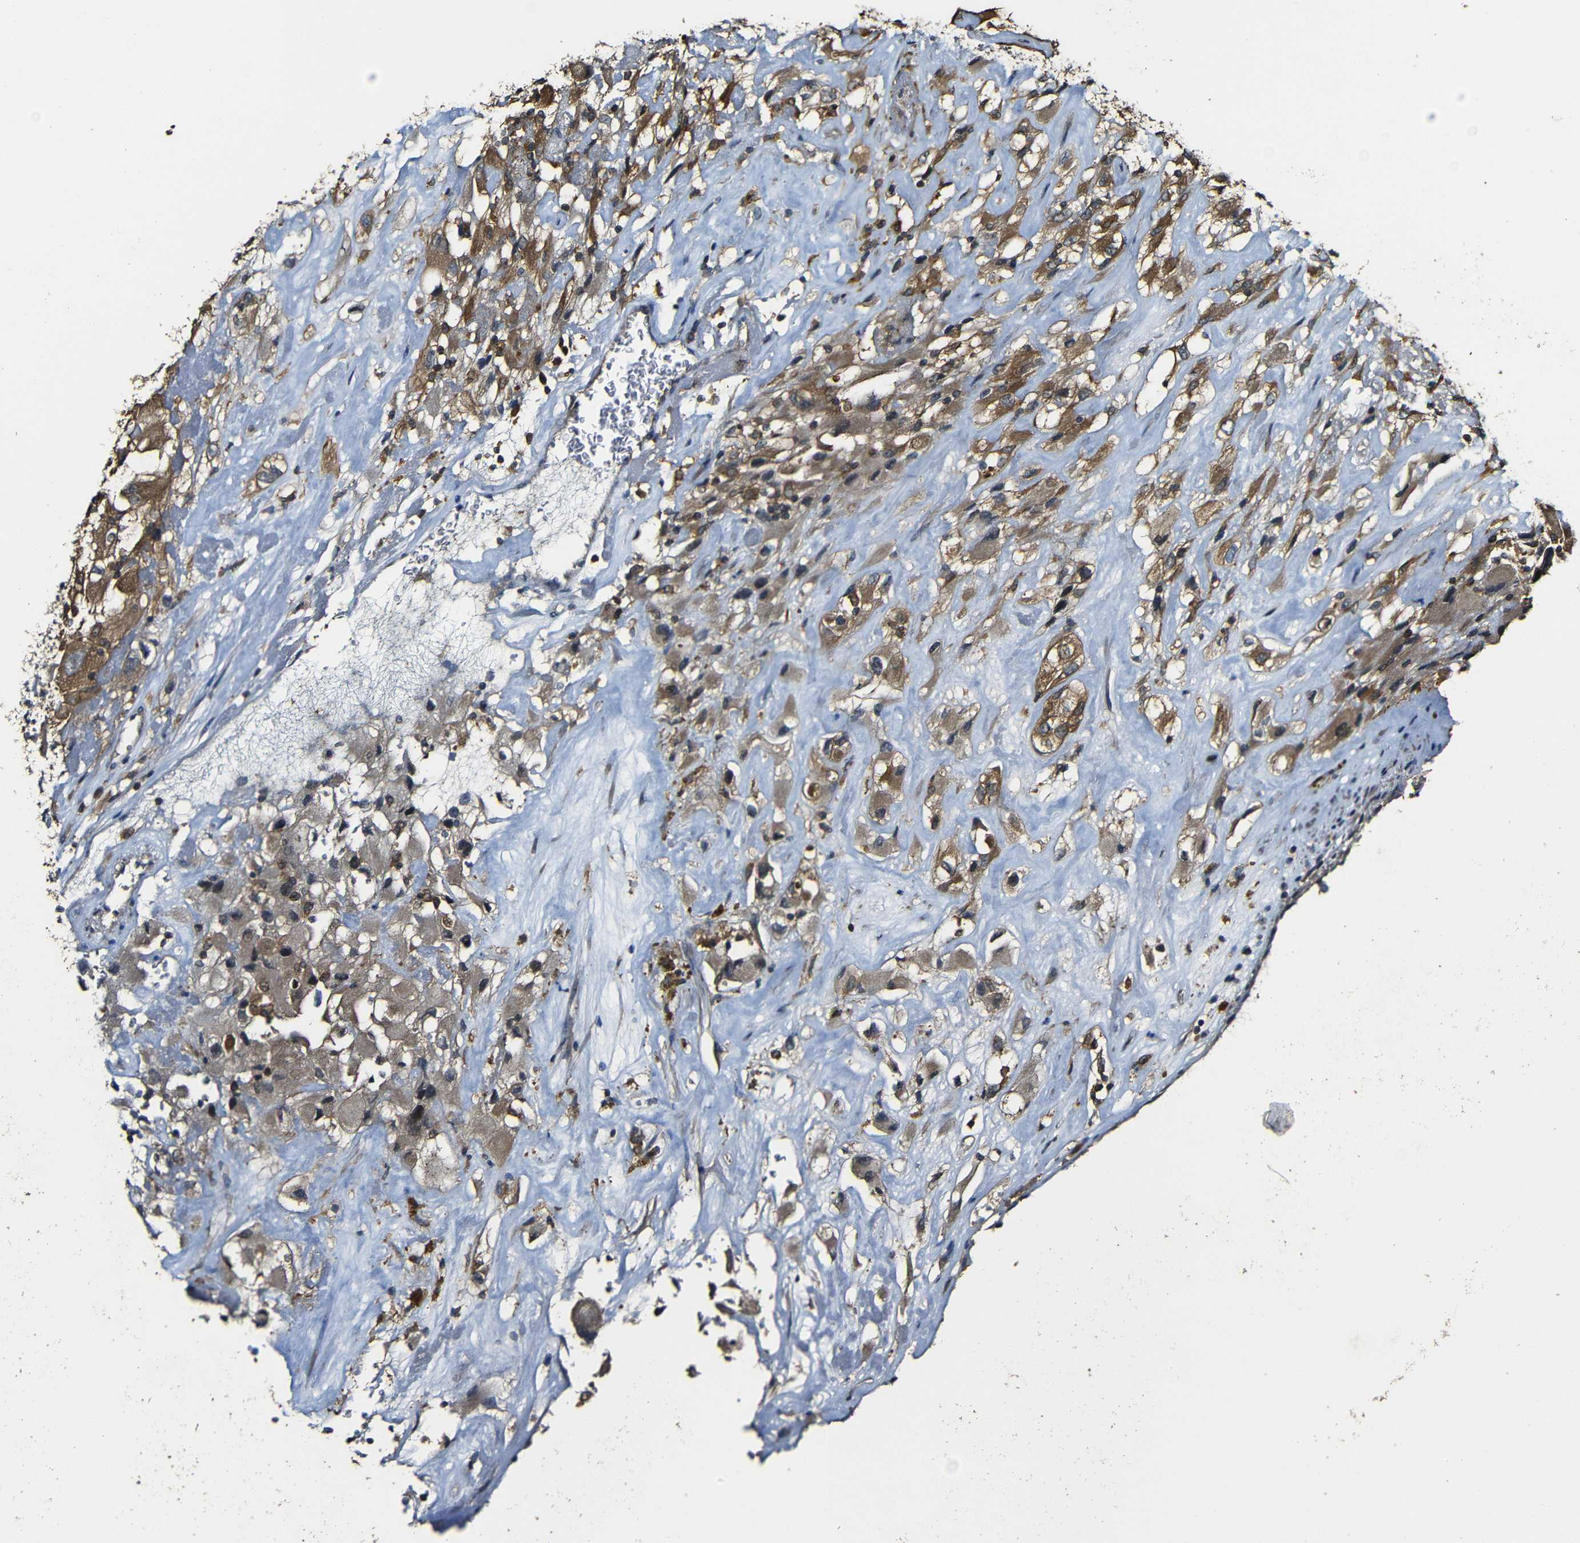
{"staining": {"intensity": "strong", "quantity": ">75%", "location": "cytoplasmic/membranous"}, "tissue": "renal cancer", "cell_type": "Tumor cells", "image_type": "cancer", "snomed": [{"axis": "morphology", "description": "Adenocarcinoma, NOS"}, {"axis": "topography", "description": "Kidney"}], "caption": "Immunohistochemical staining of human adenocarcinoma (renal) shows strong cytoplasmic/membranous protein positivity in about >75% of tumor cells.", "gene": "CASP8", "patient": {"sex": "female", "age": 52}}